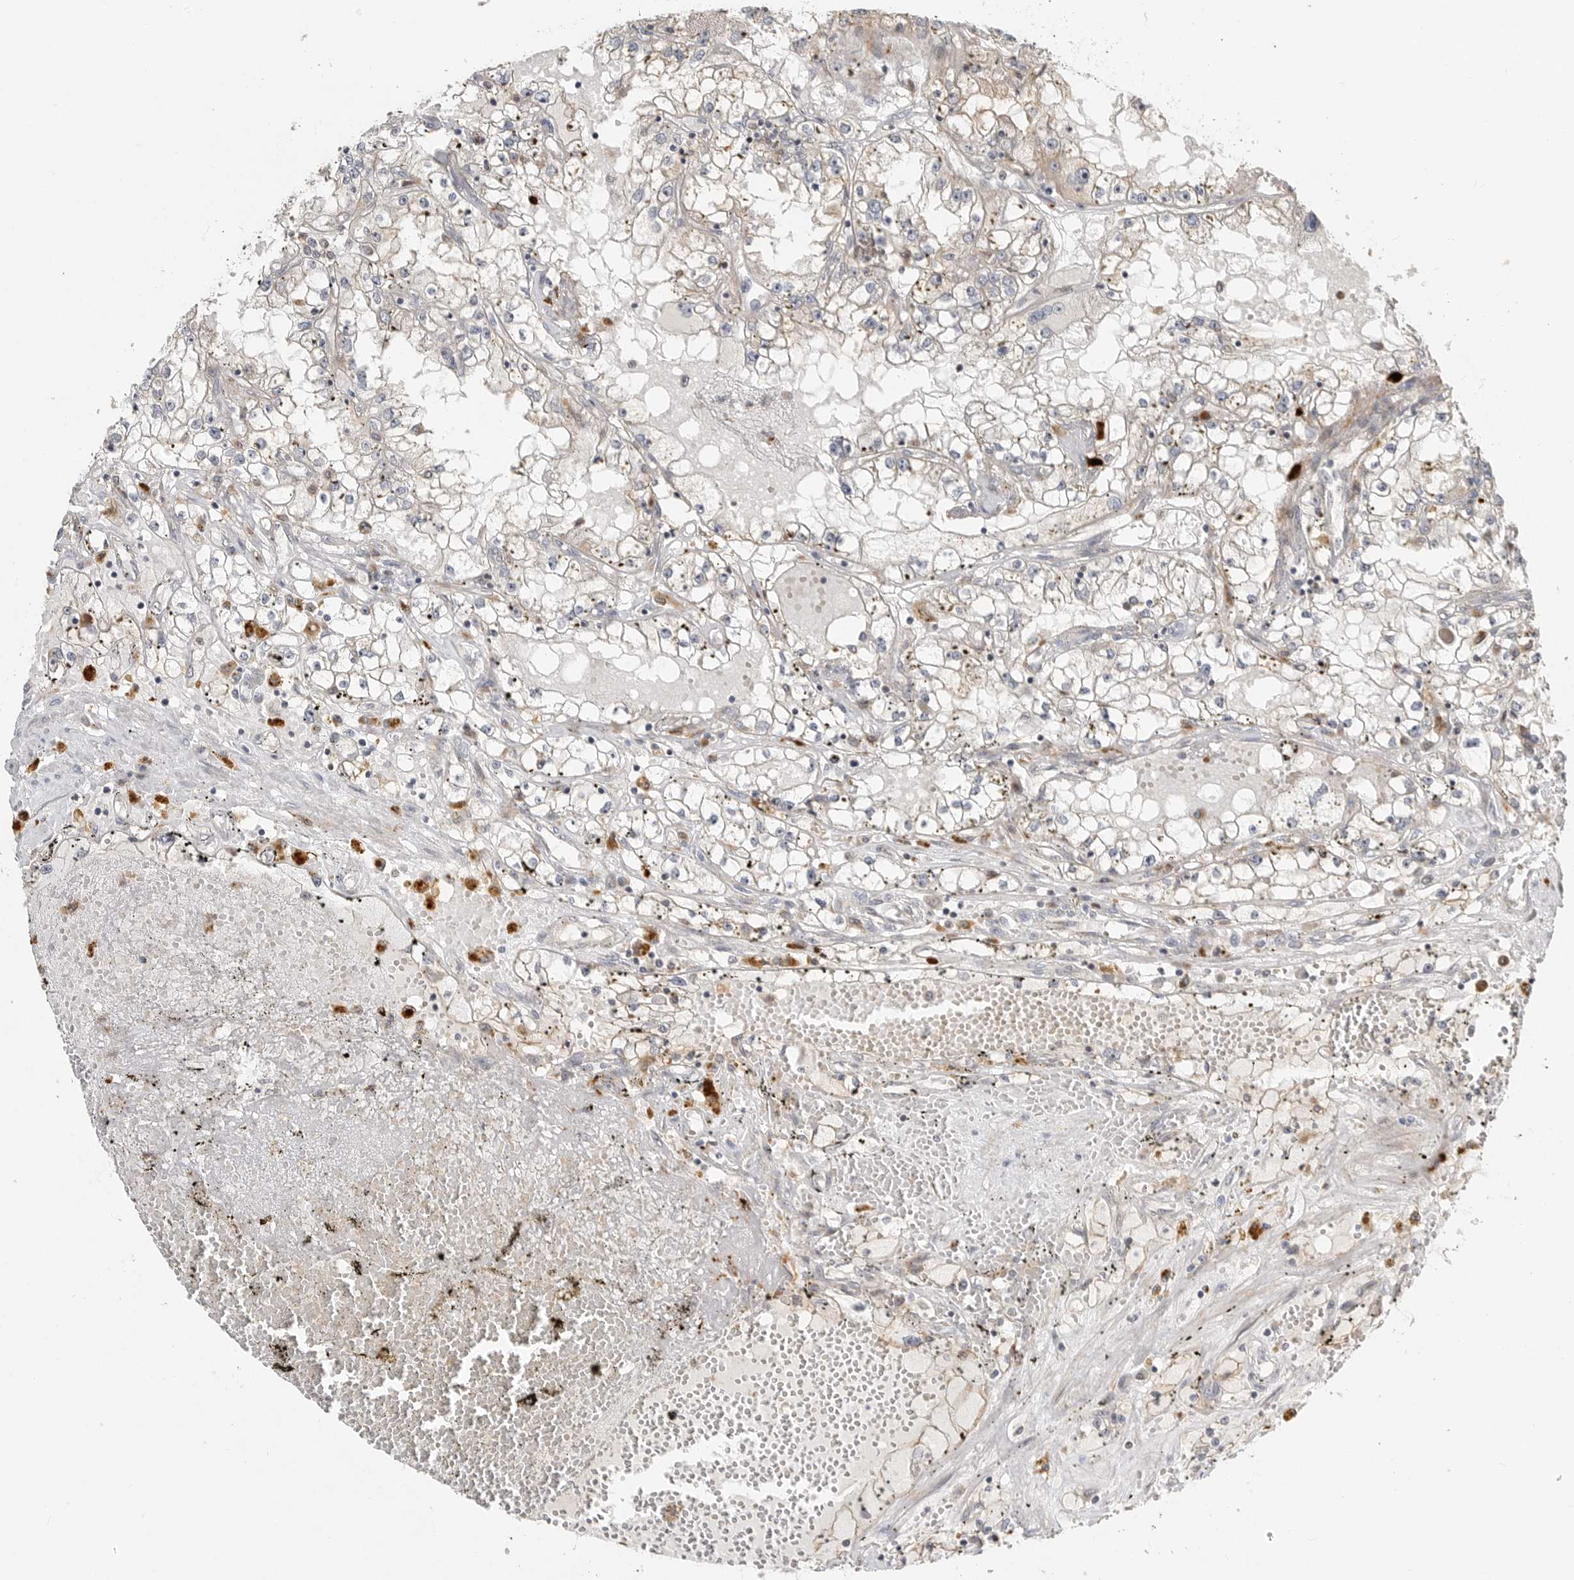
{"staining": {"intensity": "negative", "quantity": "none", "location": "none"}, "tissue": "renal cancer", "cell_type": "Tumor cells", "image_type": "cancer", "snomed": [{"axis": "morphology", "description": "Adenocarcinoma, NOS"}, {"axis": "topography", "description": "Kidney"}], "caption": "Renal cancer was stained to show a protein in brown. There is no significant expression in tumor cells.", "gene": "CSNK1G3", "patient": {"sex": "male", "age": 56}}